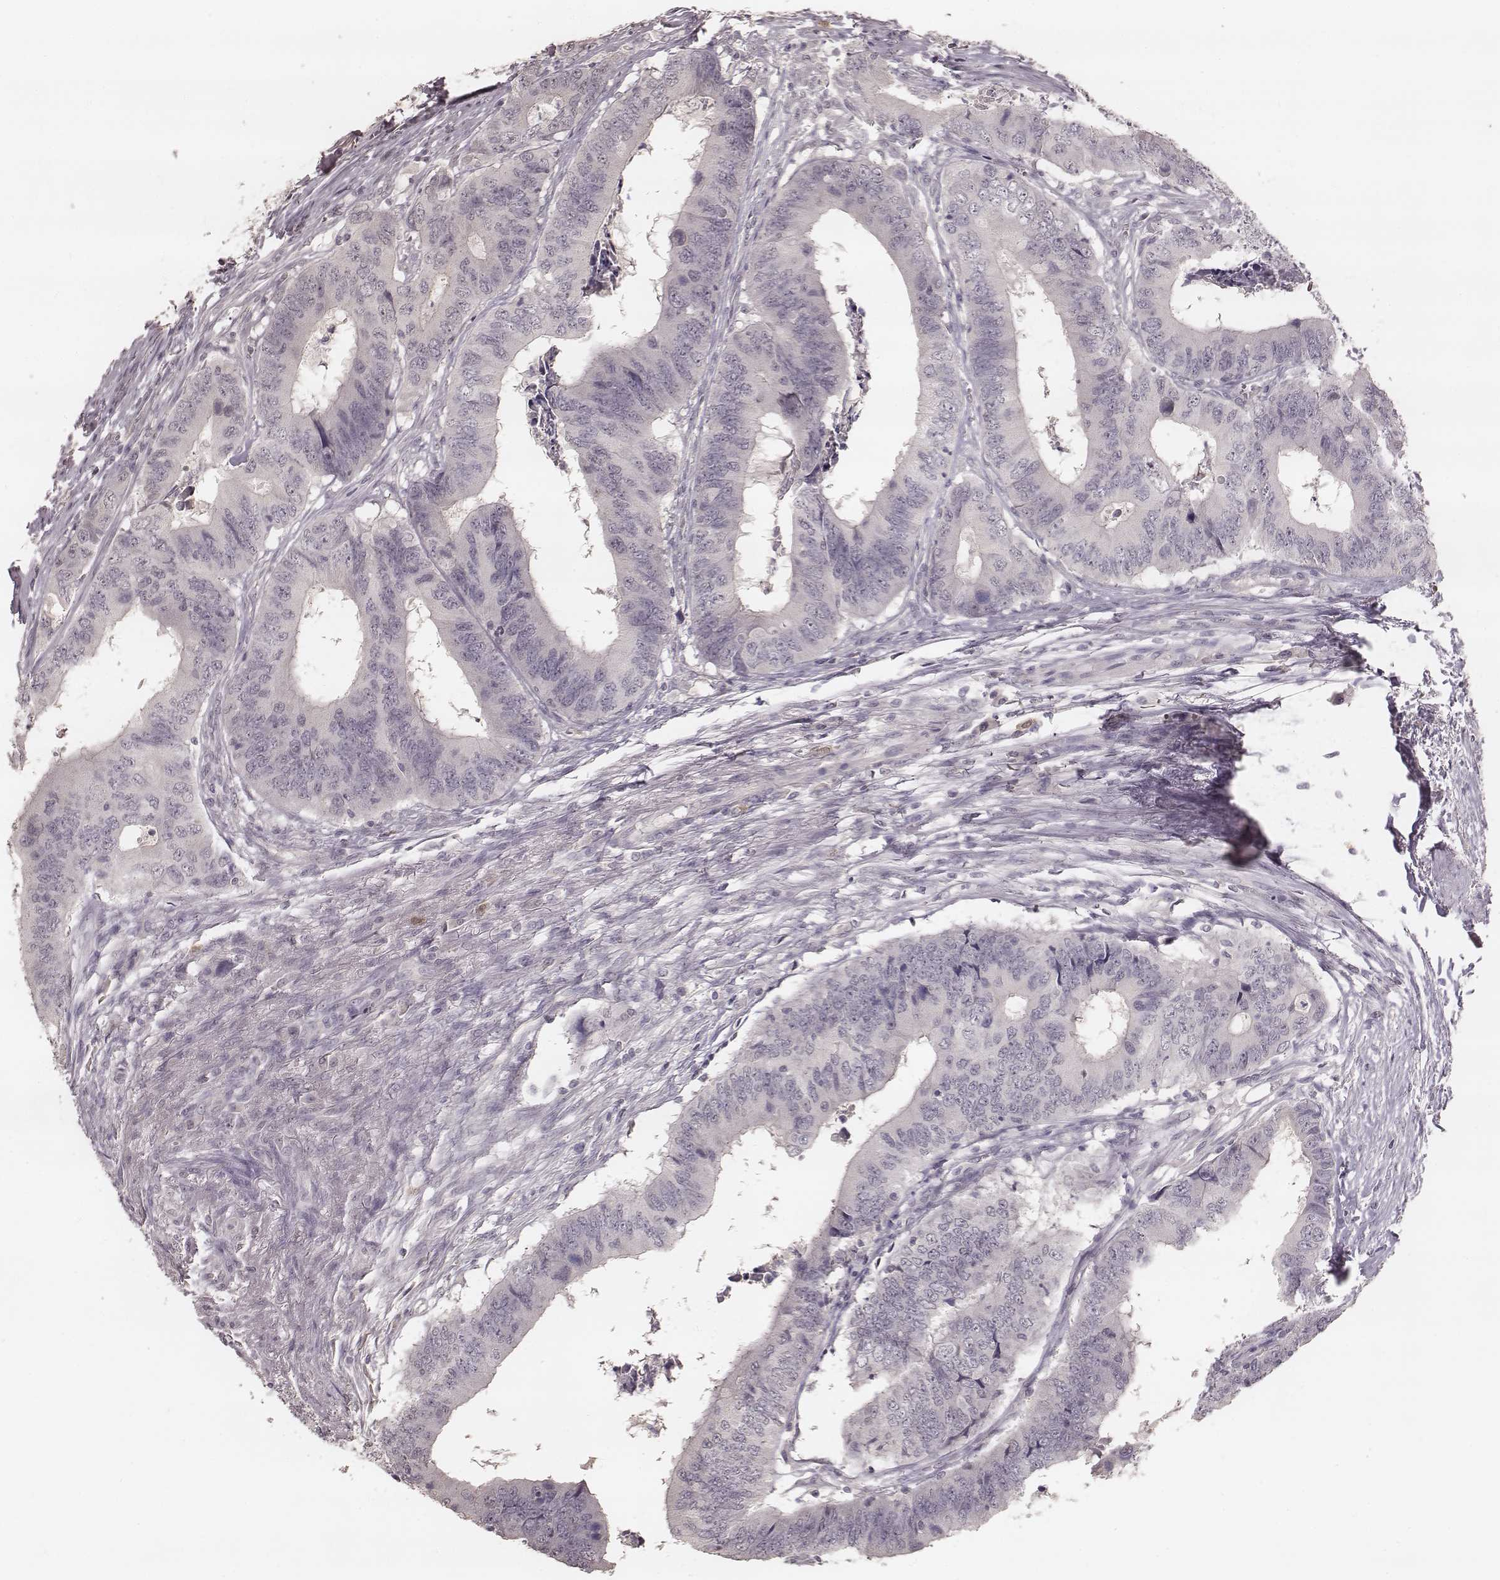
{"staining": {"intensity": "negative", "quantity": "none", "location": "none"}, "tissue": "colorectal cancer", "cell_type": "Tumor cells", "image_type": "cancer", "snomed": [{"axis": "morphology", "description": "Adenocarcinoma, NOS"}, {"axis": "topography", "description": "Colon"}], "caption": "The histopathology image displays no staining of tumor cells in colorectal adenocarcinoma.", "gene": "LY6K", "patient": {"sex": "male", "age": 53}}